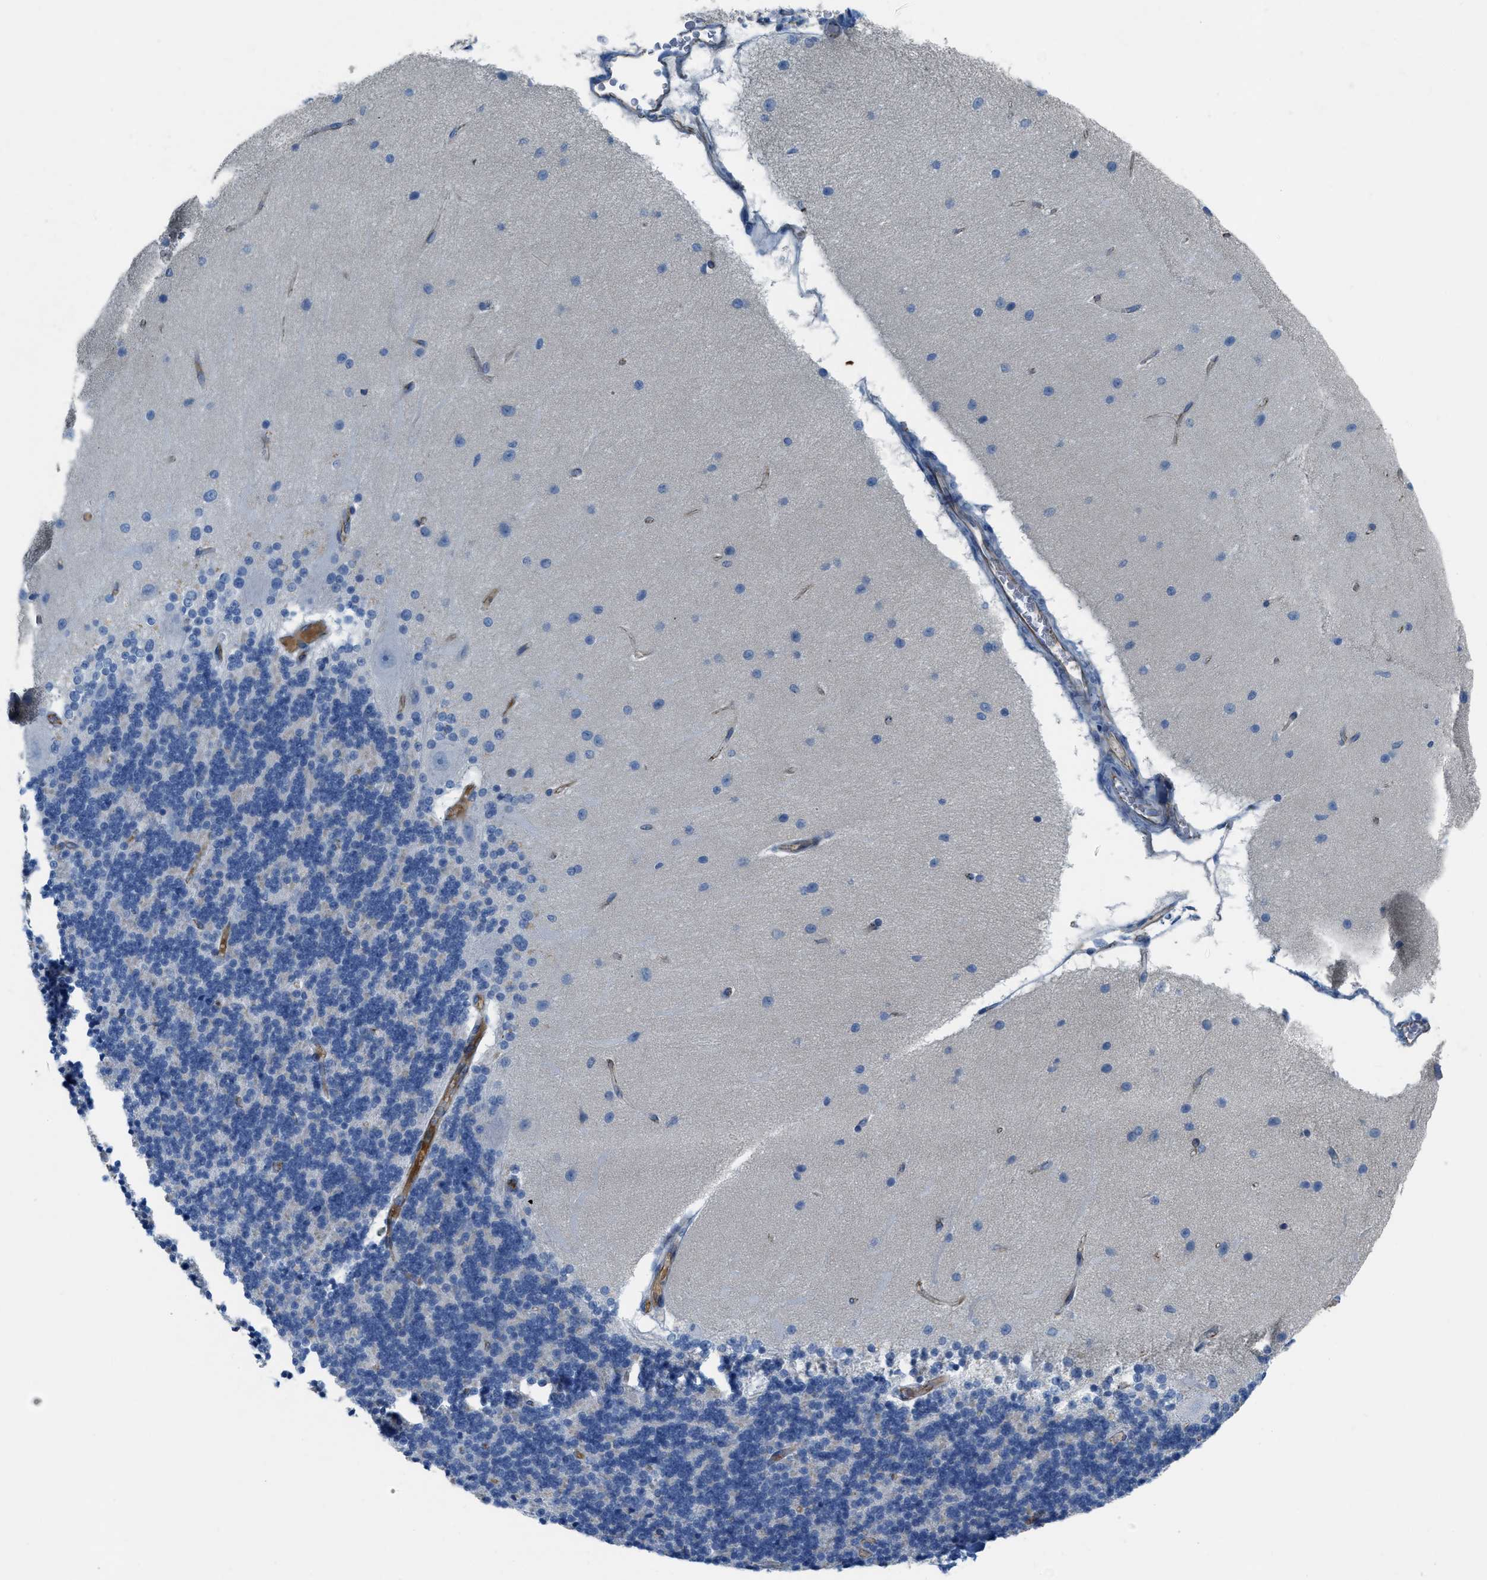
{"staining": {"intensity": "negative", "quantity": "none", "location": "none"}, "tissue": "cerebellum", "cell_type": "Cells in granular layer", "image_type": "normal", "snomed": [{"axis": "morphology", "description": "Normal tissue, NOS"}, {"axis": "topography", "description": "Cerebellum"}], "caption": "This histopathology image is of benign cerebellum stained with IHC to label a protein in brown with the nuclei are counter-stained blue. There is no staining in cells in granular layer.", "gene": "CRB3", "patient": {"sex": "female", "age": 54}}